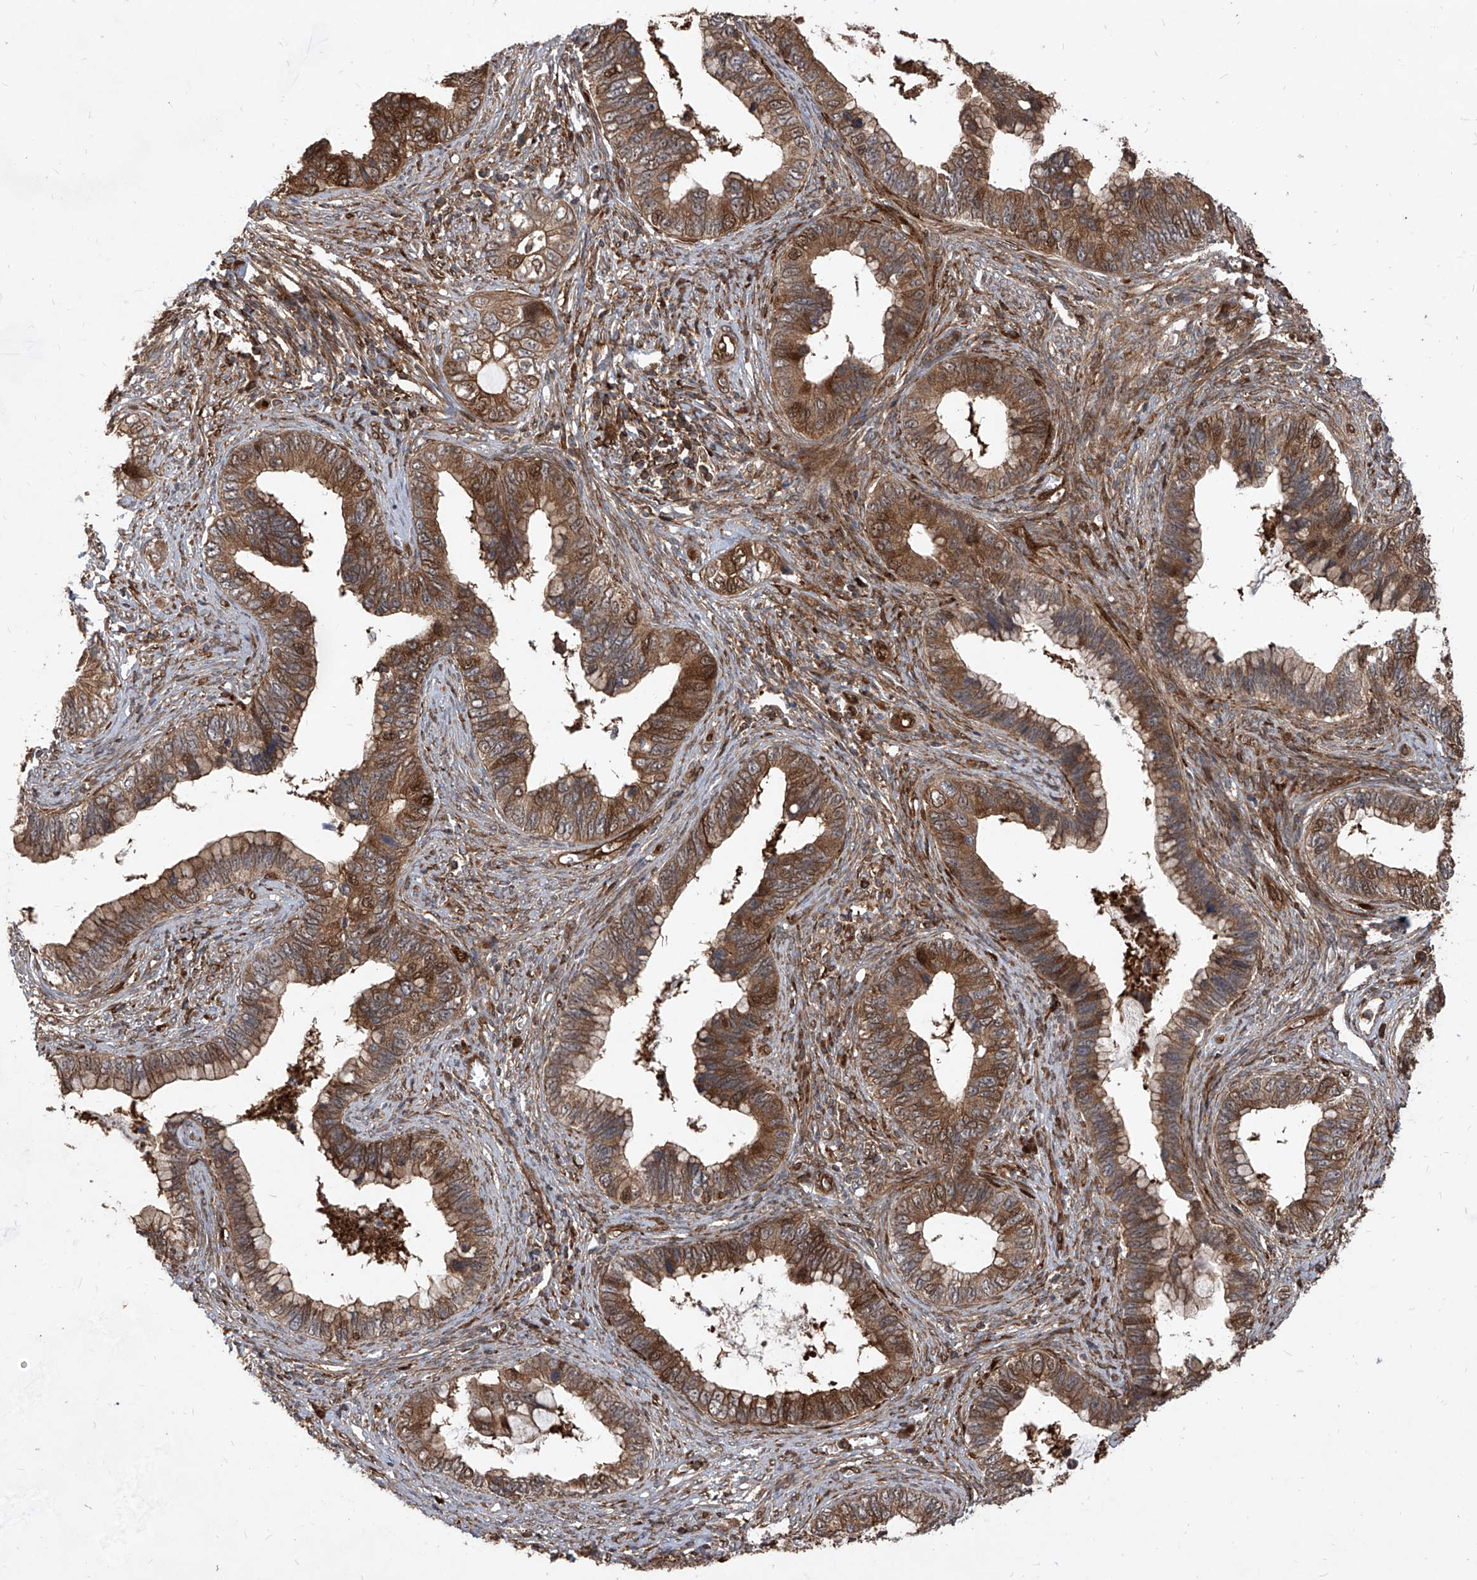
{"staining": {"intensity": "moderate", "quantity": ">75%", "location": "cytoplasmic/membranous,nuclear"}, "tissue": "cervical cancer", "cell_type": "Tumor cells", "image_type": "cancer", "snomed": [{"axis": "morphology", "description": "Adenocarcinoma, NOS"}, {"axis": "topography", "description": "Cervix"}], "caption": "Protein staining demonstrates moderate cytoplasmic/membranous and nuclear staining in about >75% of tumor cells in cervical cancer (adenocarcinoma).", "gene": "MAGED2", "patient": {"sex": "female", "age": 44}}